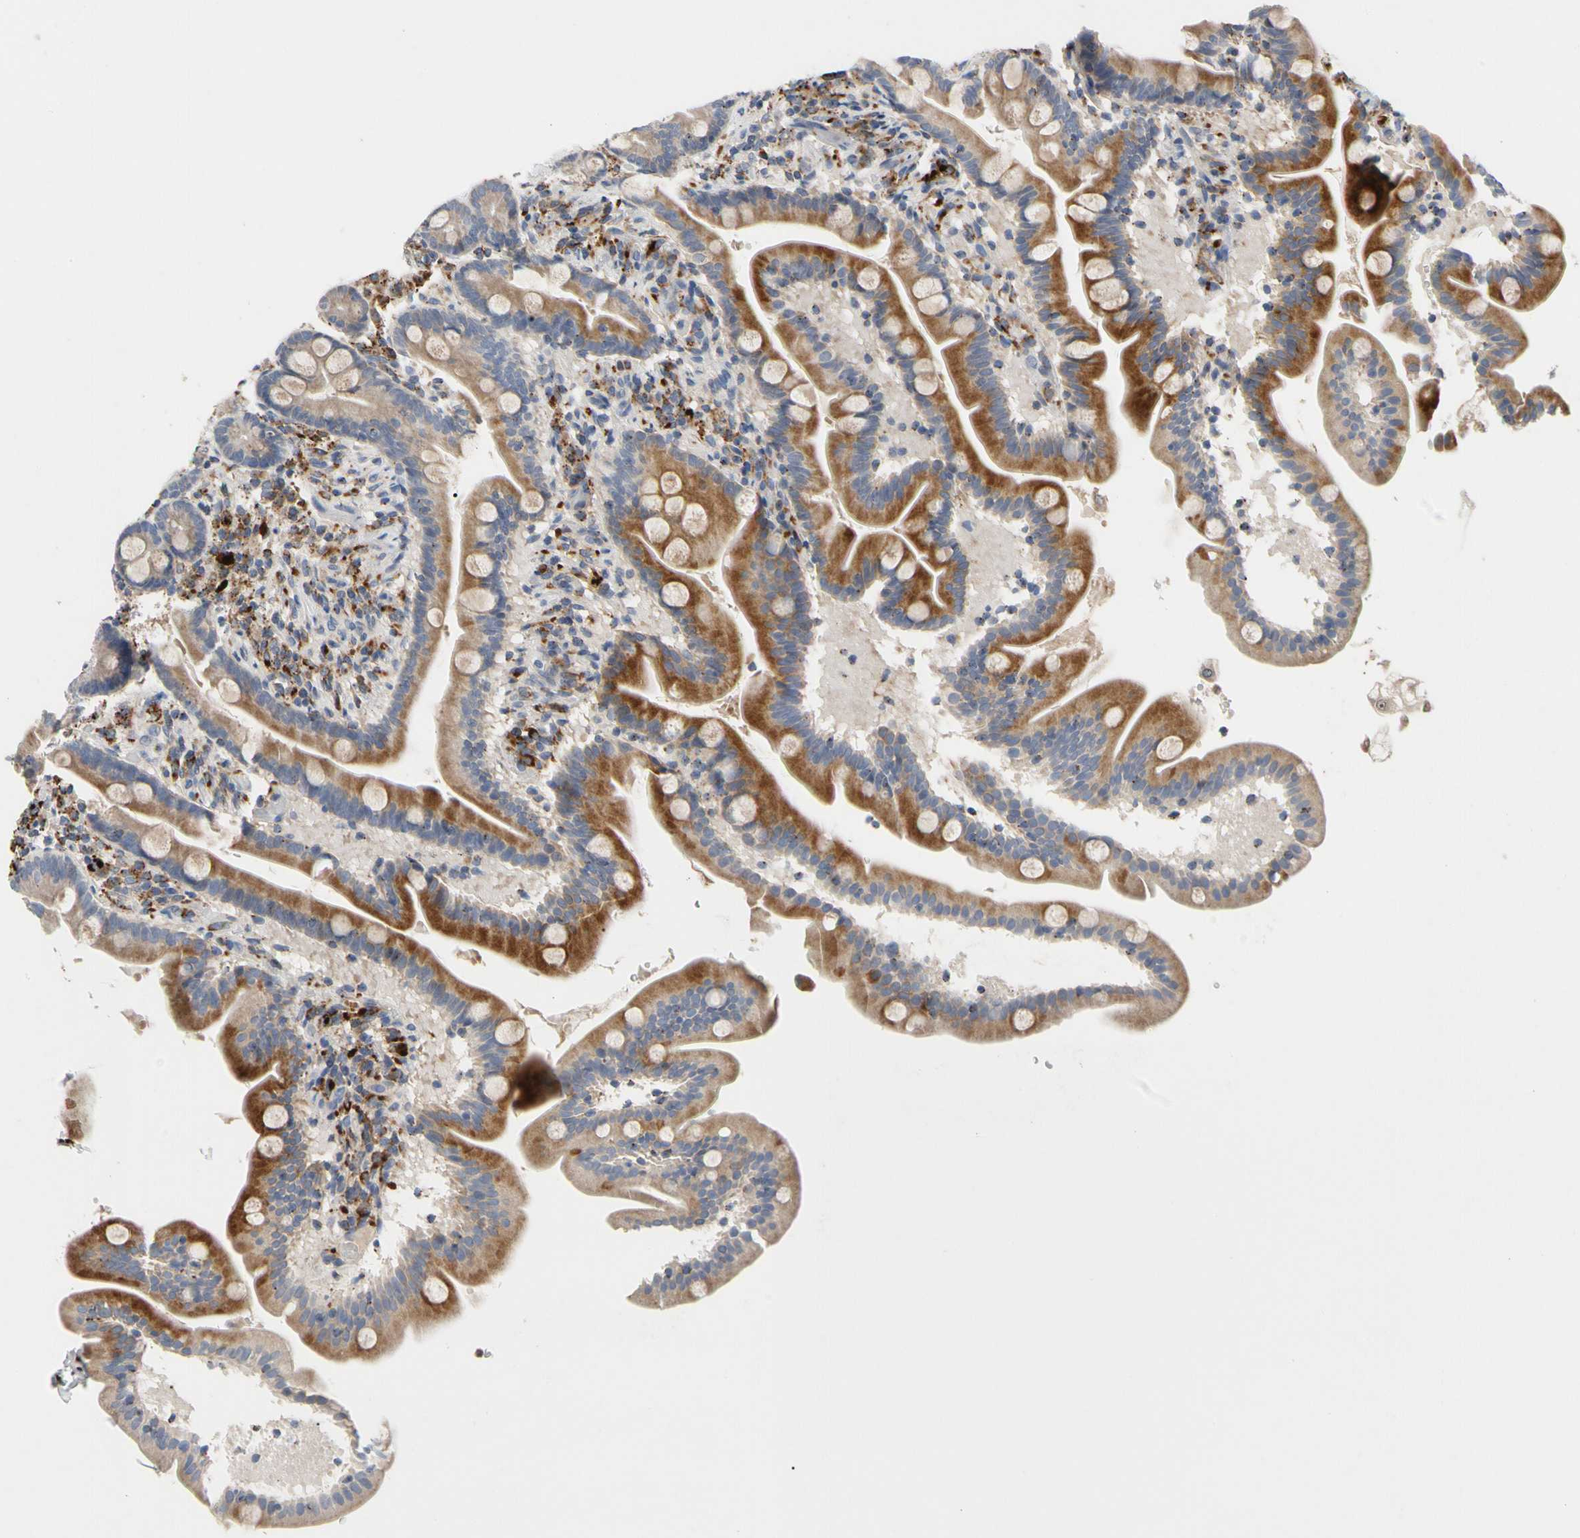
{"staining": {"intensity": "moderate", "quantity": ">75%", "location": "cytoplasmic/membranous"}, "tissue": "duodenum", "cell_type": "Glandular cells", "image_type": "normal", "snomed": [{"axis": "morphology", "description": "Normal tissue, NOS"}, {"axis": "topography", "description": "Duodenum"}], "caption": "Moderate cytoplasmic/membranous positivity for a protein is appreciated in approximately >75% of glandular cells of unremarkable duodenum using immunohistochemistry (IHC).", "gene": "ADA2", "patient": {"sex": "male", "age": 54}}